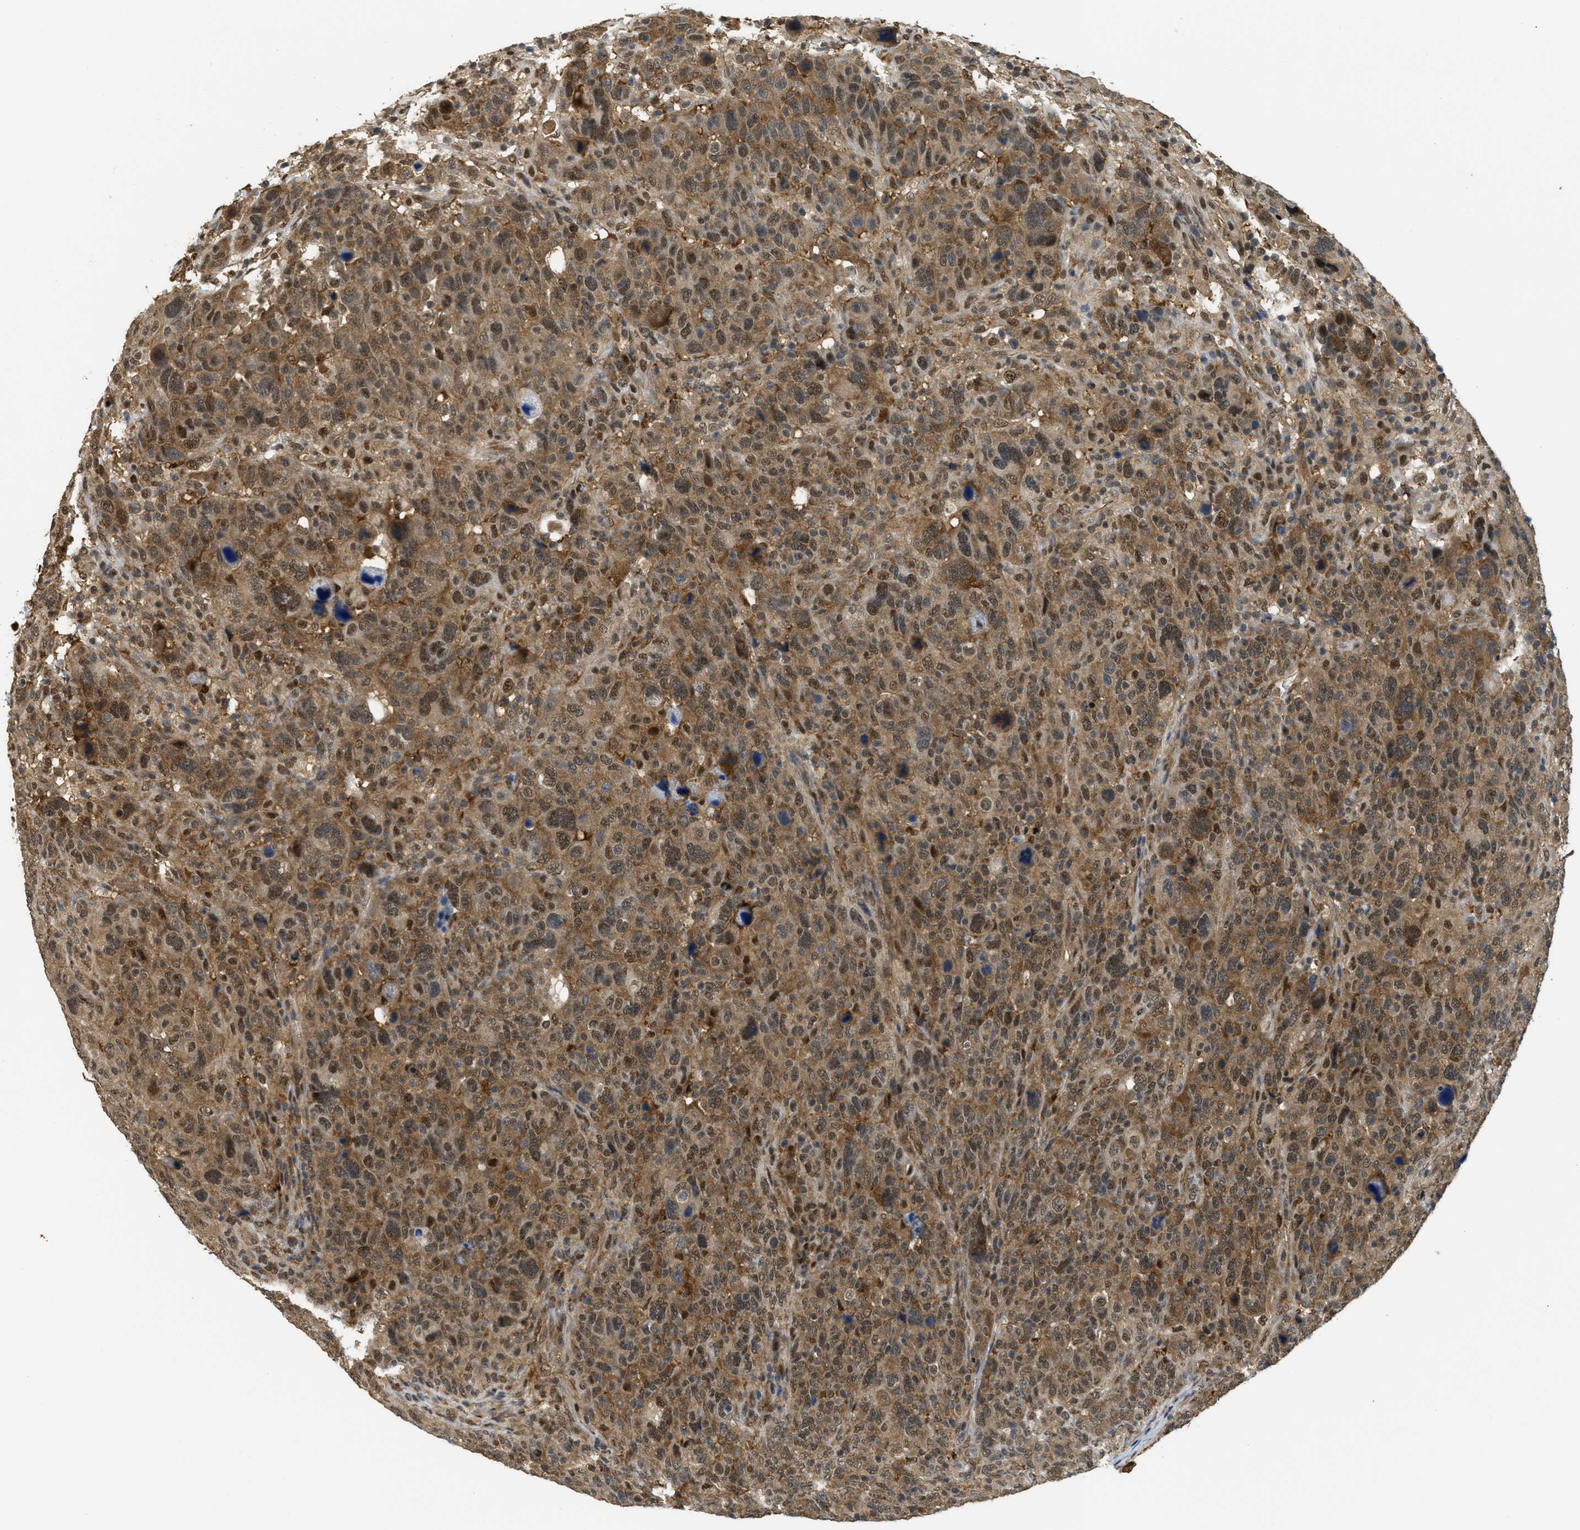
{"staining": {"intensity": "moderate", "quantity": ">75%", "location": "cytoplasmic/membranous,nuclear"}, "tissue": "breast cancer", "cell_type": "Tumor cells", "image_type": "cancer", "snomed": [{"axis": "morphology", "description": "Duct carcinoma"}, {"axis": "topography", "description": "Breast"}], "caption": "Invasive ductal carcinoma (breast) was stained to show a protein in brown. There is medium levels of moderate cytoplasmic/membranous and nuclear staining in about >75% of tumor cells.", "gene": "PSMC5", "patient": {"sex": "female", "age": 37}}